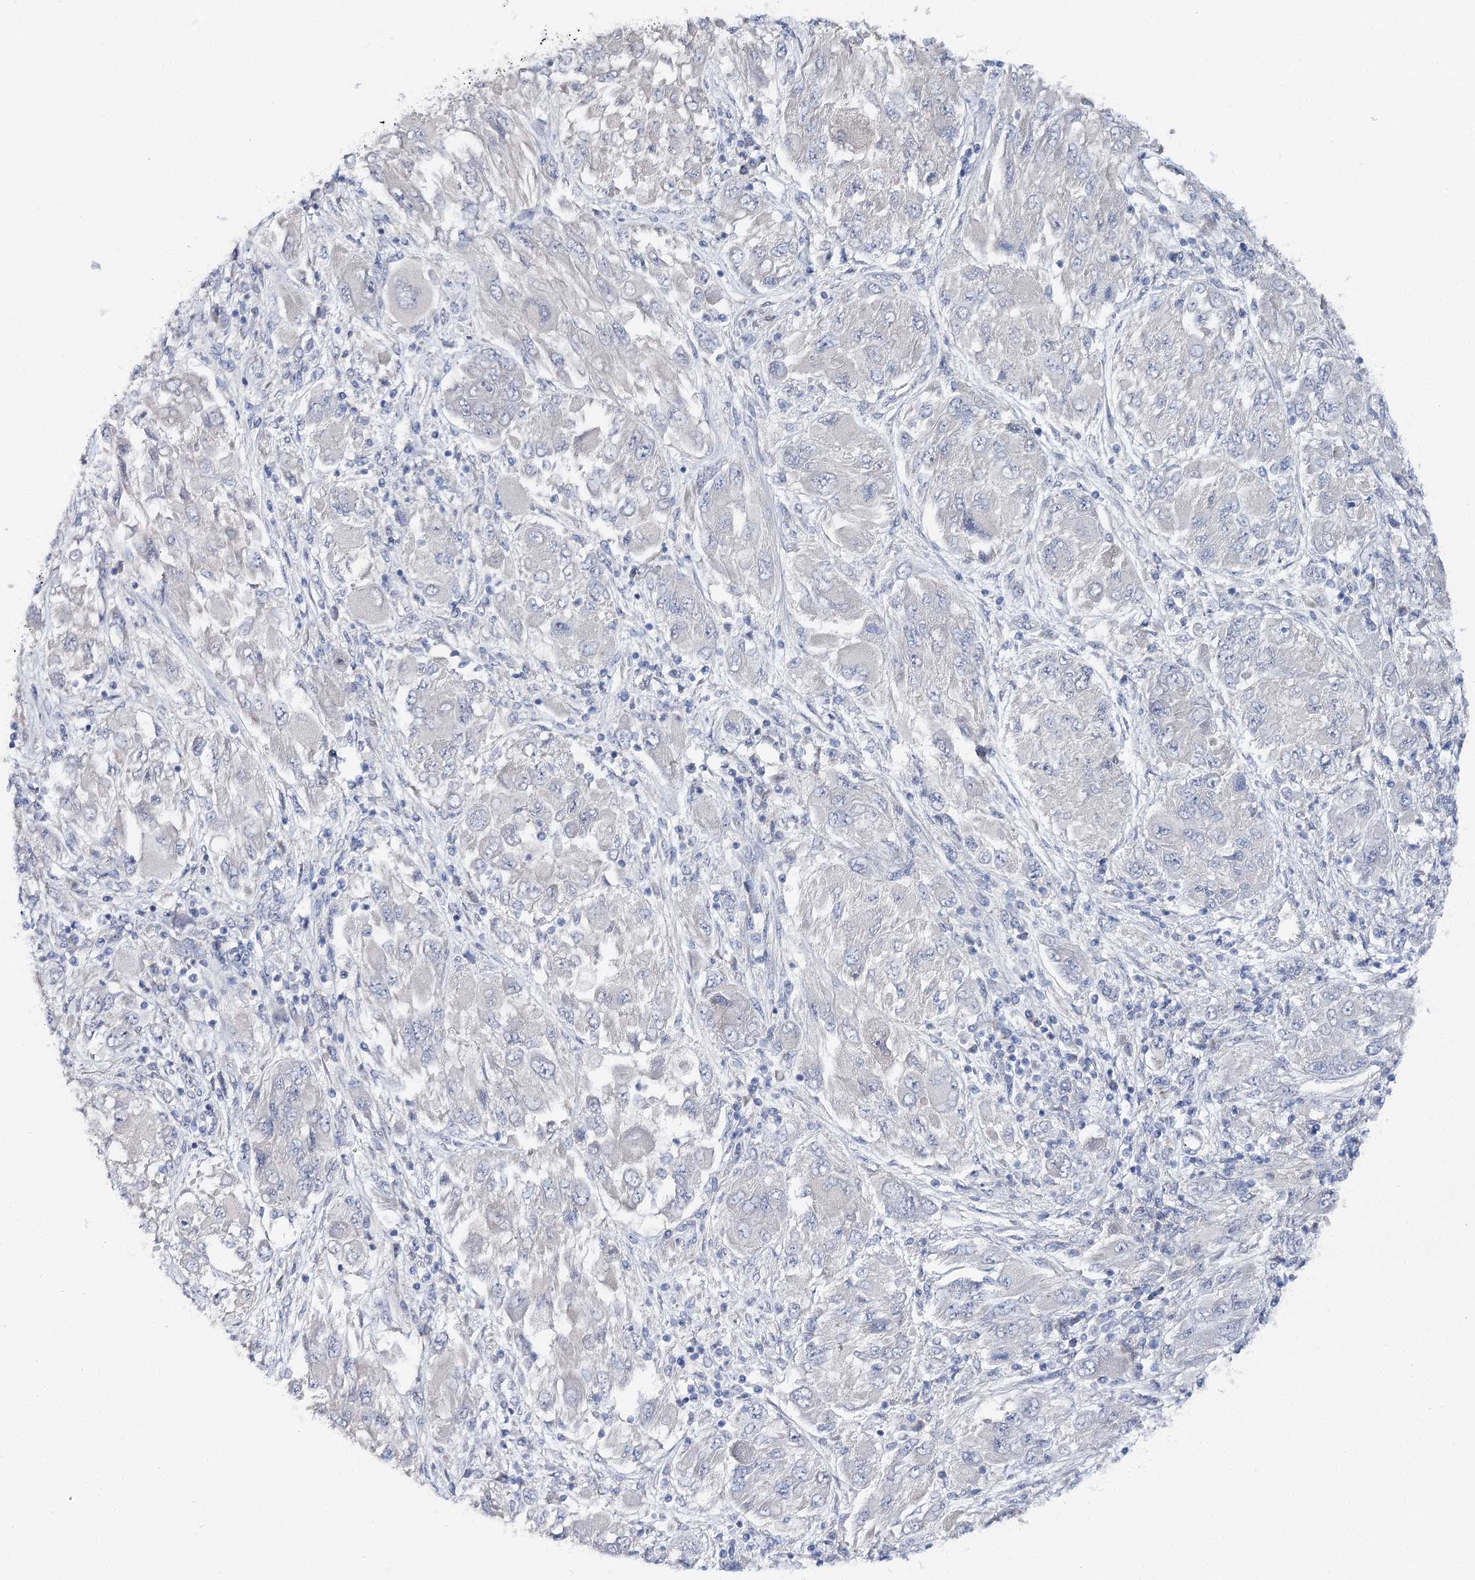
{"staining": {"intensity": "negative", "quantity": "none", "location": "none"}, "tissue": "melanoma", "cell_type": "Tumor cells", "image_type": "cancer", "snomed": [{"axis": "morphology", "description": "Malignant melanoma, NOS"}, {"axis": "topography", "description": "Skin"}], "caption": "The histopathology image displays no staining of tumor cells in melanoma.", "gene": "LRRC14B", "patient": {"sex": "female", "age": 91}}